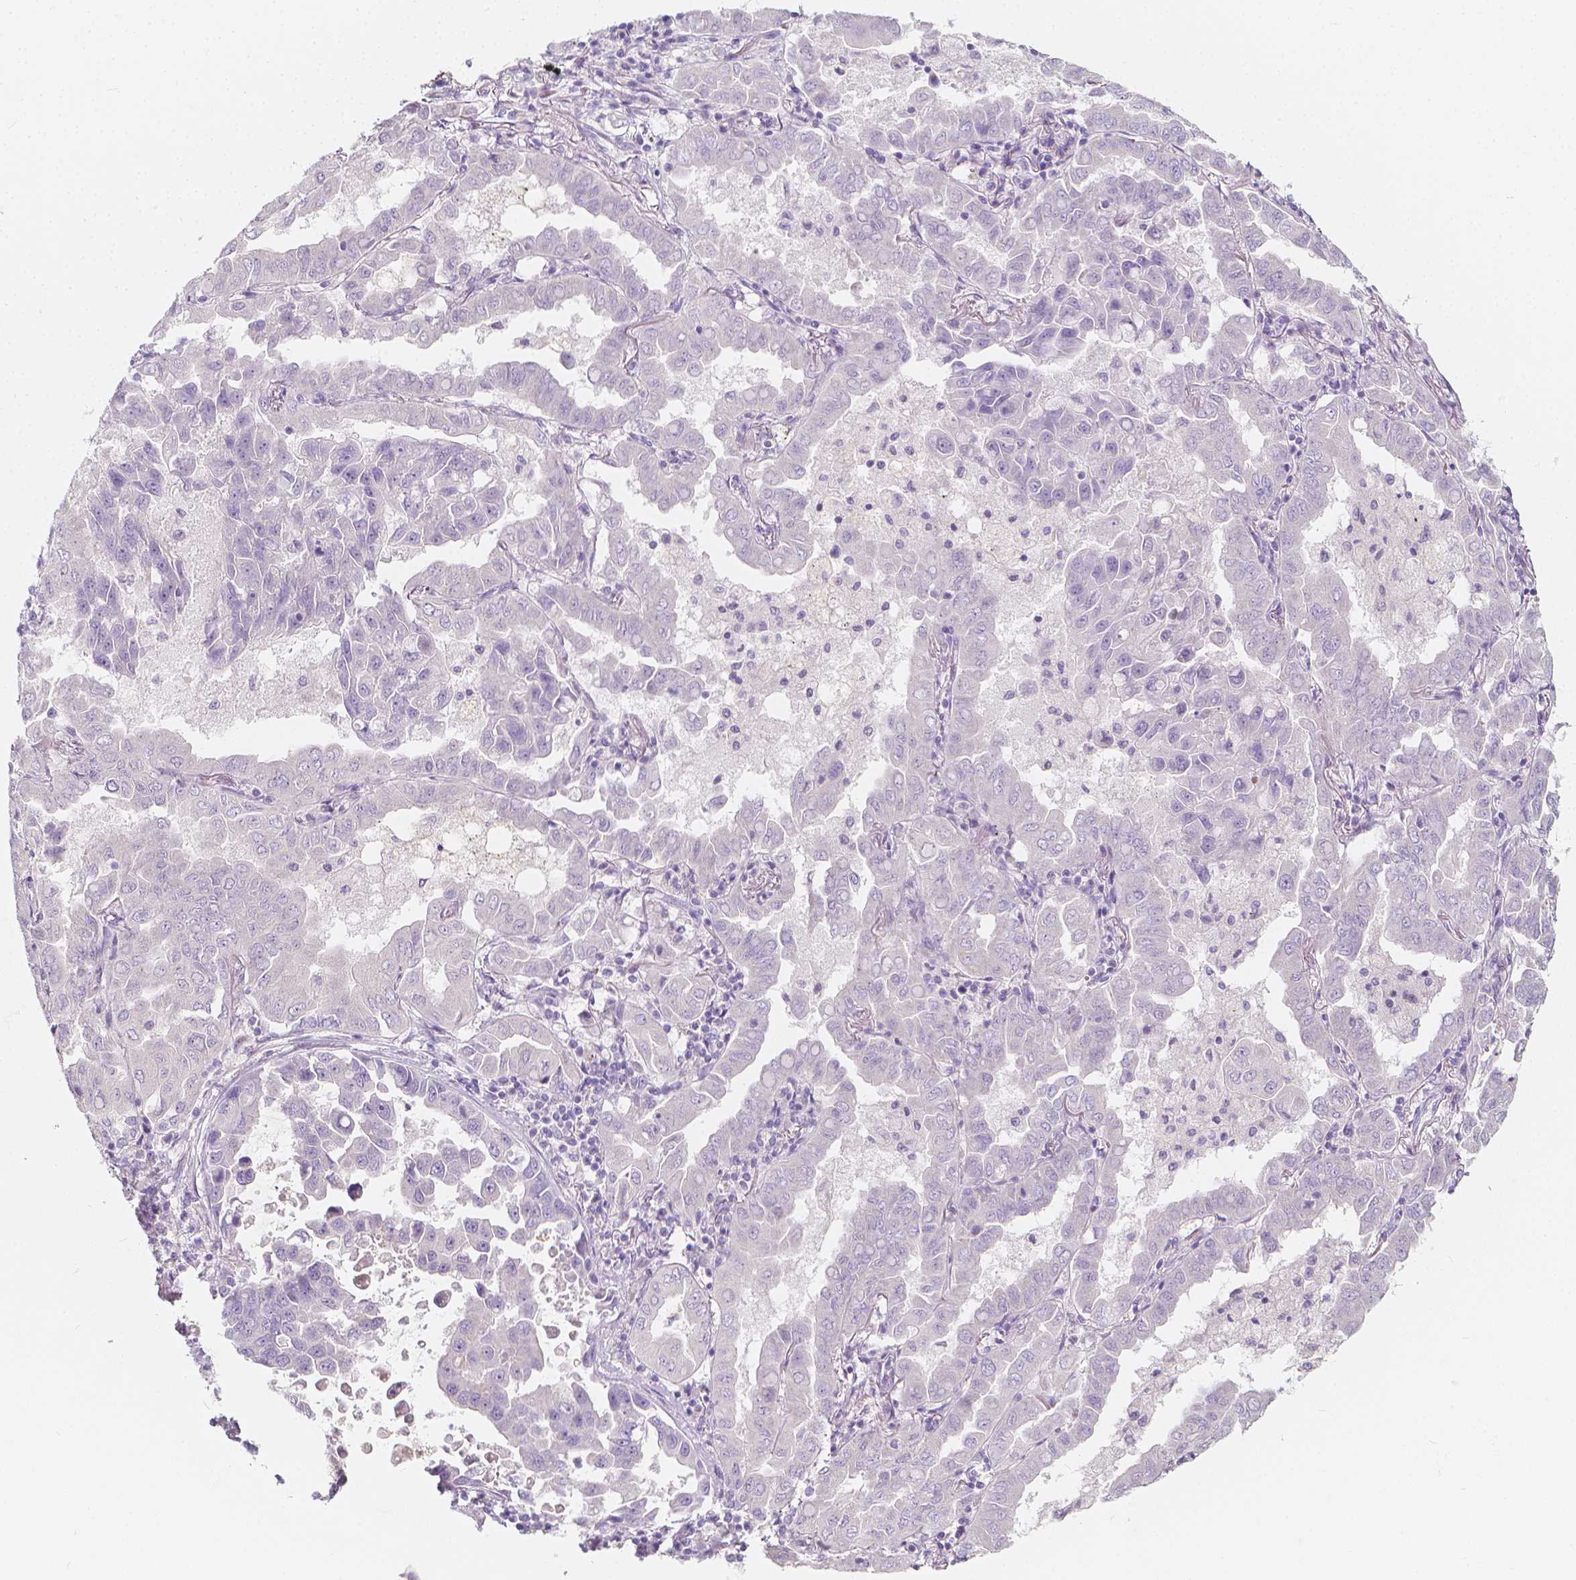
{"staining": {"intensity": "negative", "quantity": "none", "location": "none"}, "tissue": "lung cancer", "cell_type": "Tumor cells", "image_type": "cancer", "snomed": [{"axis": "morphology", "description": "Adenocarcinoma, NOS"}, {"axis": "topography", "description": "Lung"}], "caption": "Tumor cells show no significant protein staining in adenocarcinoma (lung).", "gene": "RBFOX1", "patient": {"sex": "male", "age": 64}}